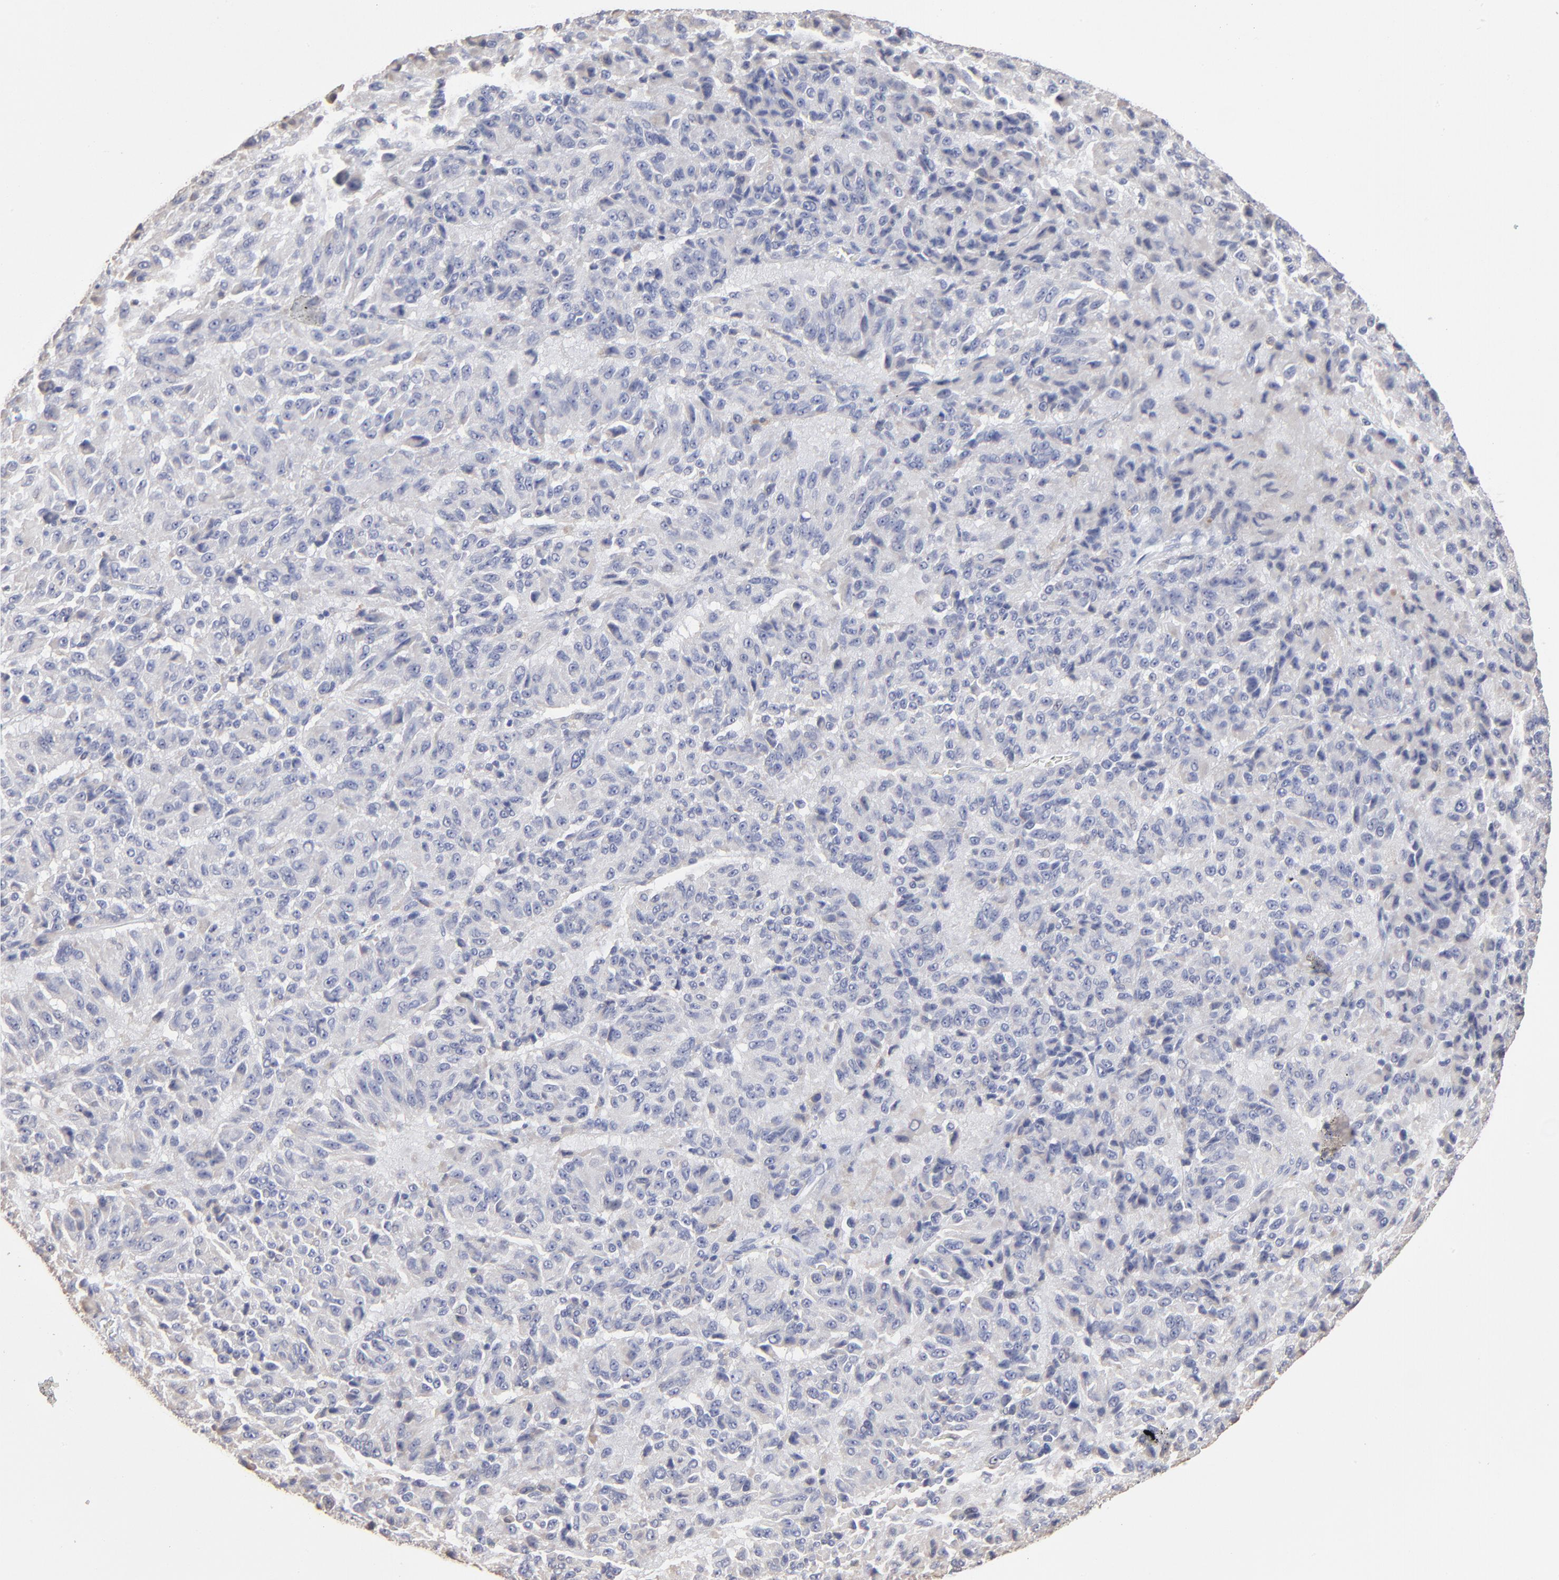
{"staining": {"intensity": "negative", "quantity": "none", "location": "none"}, "tissue": "melanoma", "cell_type": "Tumor cells", "image_type": "cancer", "snomed": [{"axis": "morphology", "description": "Malignant melanoma, Metastatic site"}, {"axis": "topography", "description": "Lung"}], "caption": "Immunohistochemistry (IHC) of melanoma demonstrates no staining in tumor cells.", "gene": "LAT2", "patient": {"sex": "male", "age": 64}}